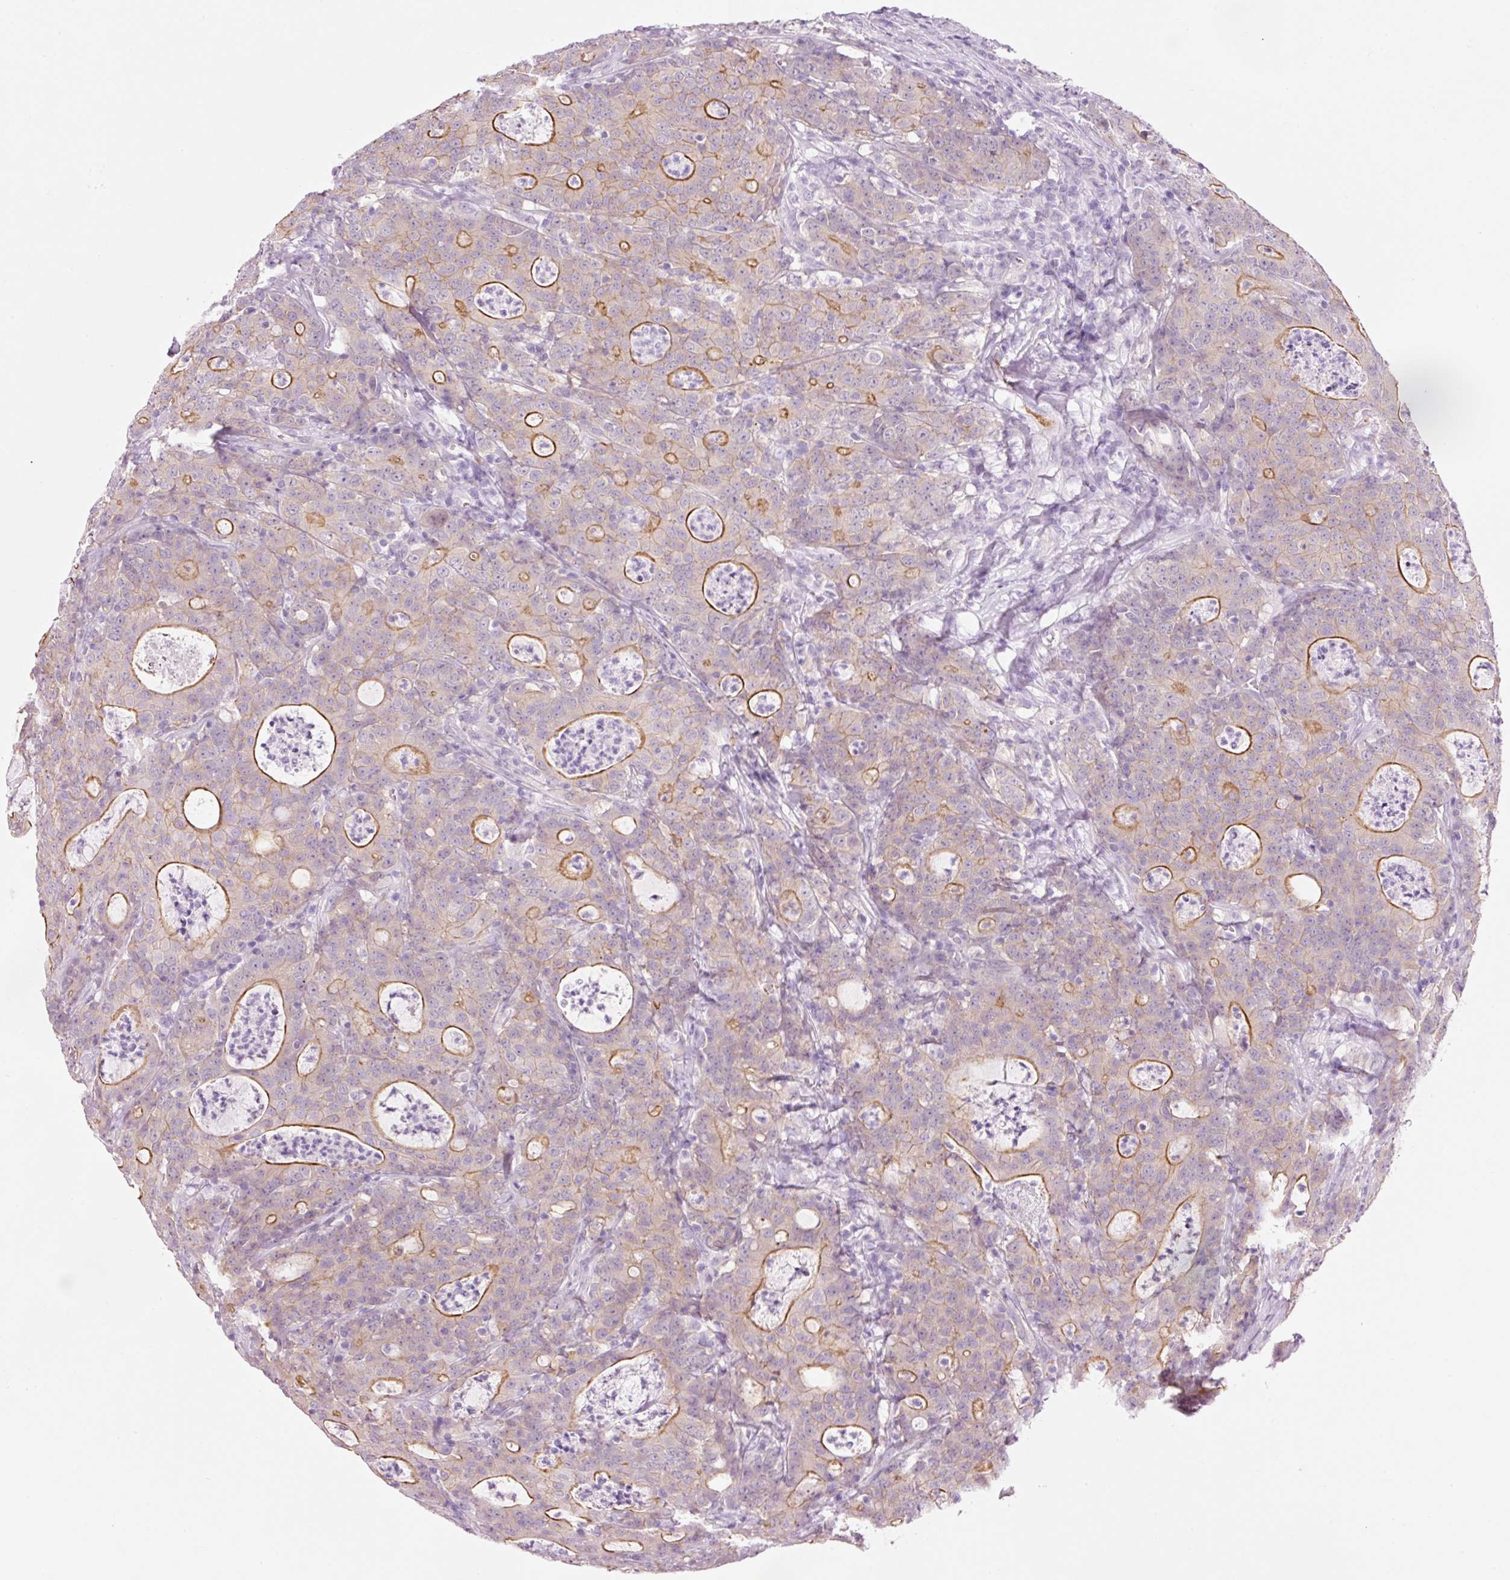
{"staining": {"intensity": "moderate", "quantity": "25%-75%", "location": "cytoplasmic/membranous"}, "tissue": "colorectal cancer", "cell_type": "Tumor cells", "image_type": "cancer", "snomed": [{"axis": "morphology", "description": "Adenocarcinoma, NOS"}, {"axis": "topography", "description": "Colon"}], "caption": "Protein analysis of colorectal adenocarcinoma tissue displays moderate cytoplasmic/membranous positivity in approximately 25%-75% of tumor cells.", "gene": "HSPA4L", "patient": {"sex": "male", "age": 83}}